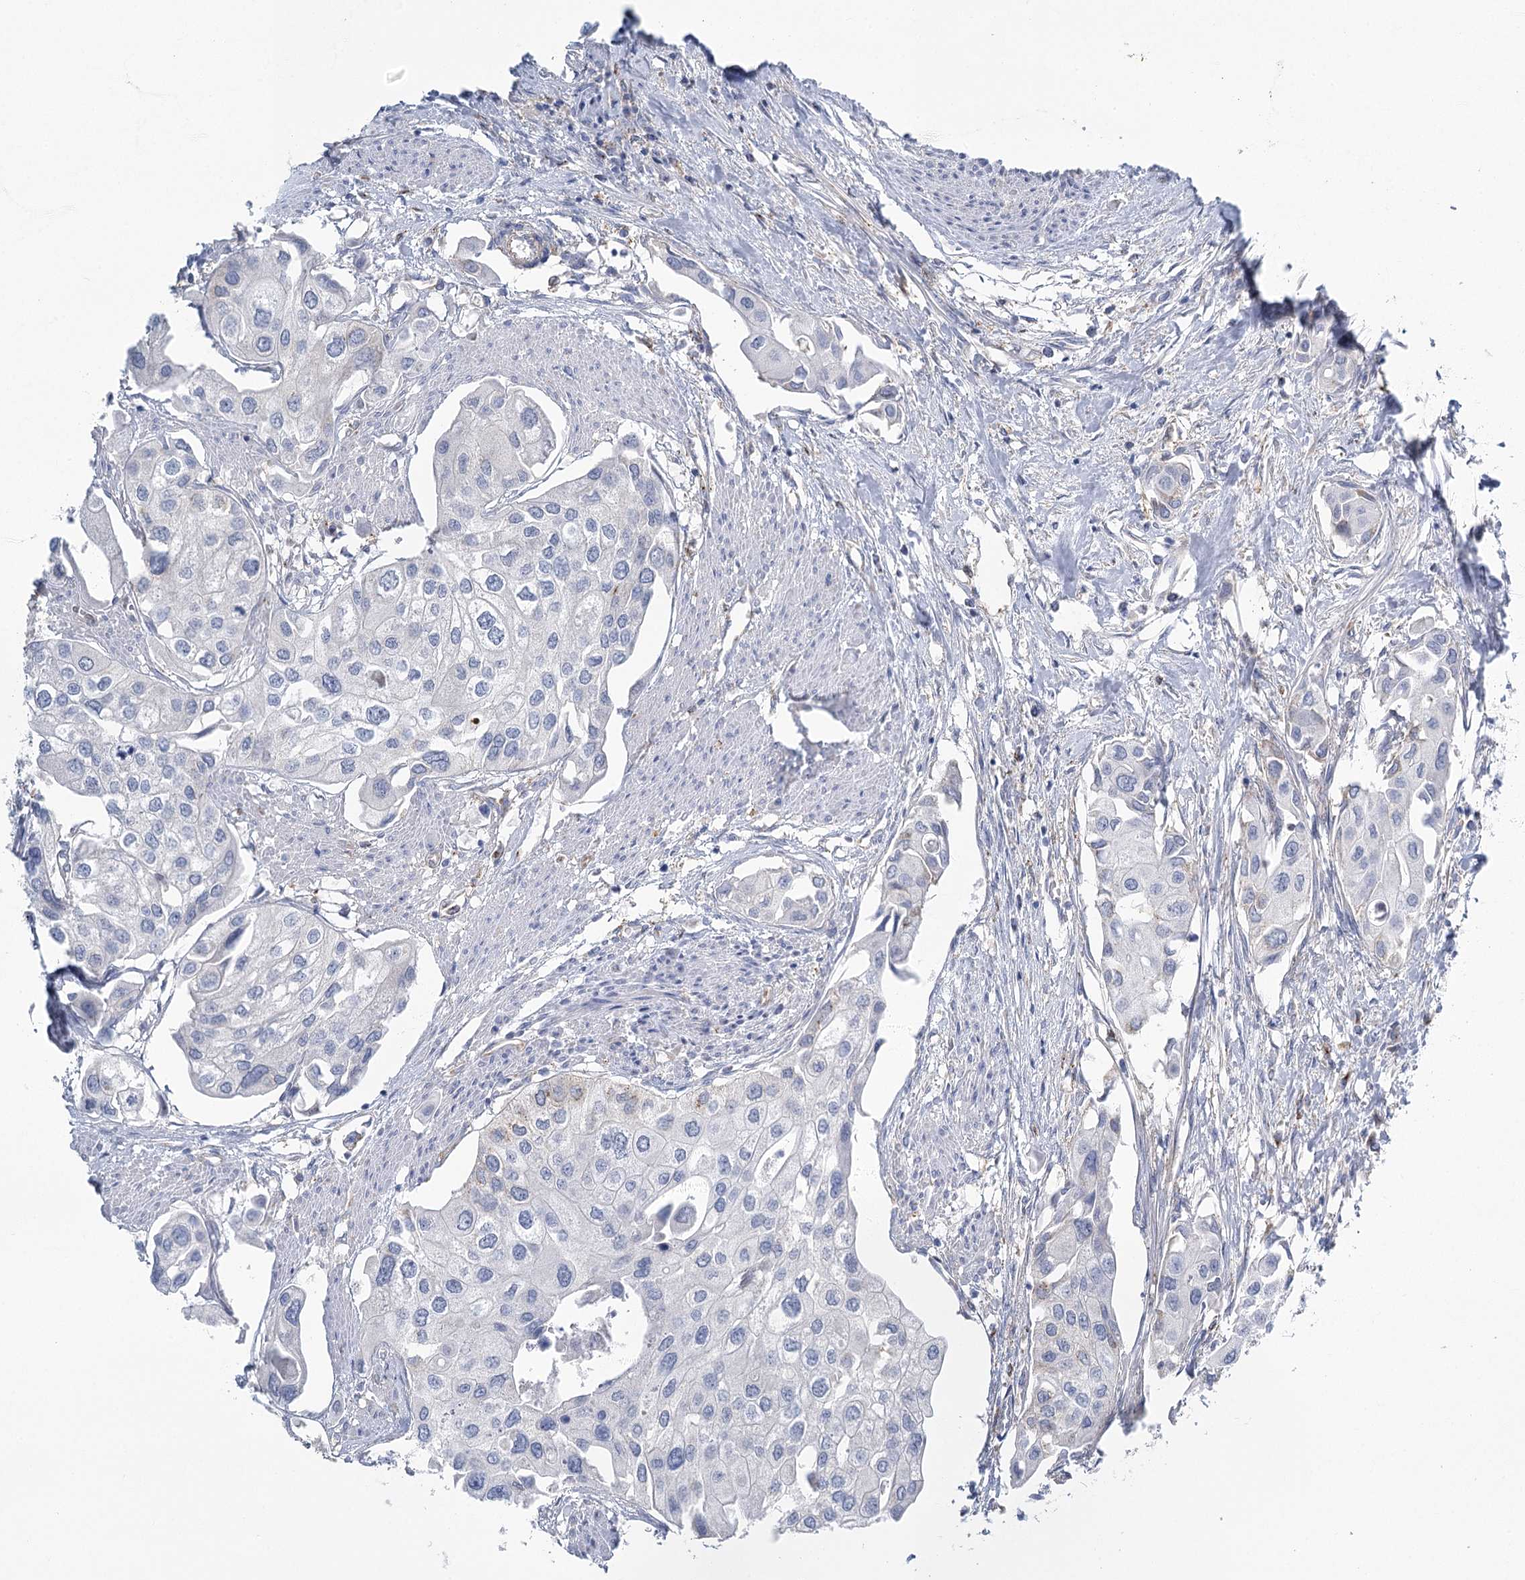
{"staining": {"intensity": "negative", "quantity": "none", "location": "none"}, "tissue": "urothelial cancer", "cell_type": "Tumor cells", "image_type": "cancer", "snomed": [{"axis": "morphology", "description": "Urothelial carcinoma, High grade"}, {"axis": "topography", "description": "Urinary bladder"}], "caption": "Urothelial carcinoma (high-grade) was stained to show a protein in brown. There is no significant expression in tumor cells.", "gene": "CCDC88A", "patient": {"sex": "male", "age": 64}}